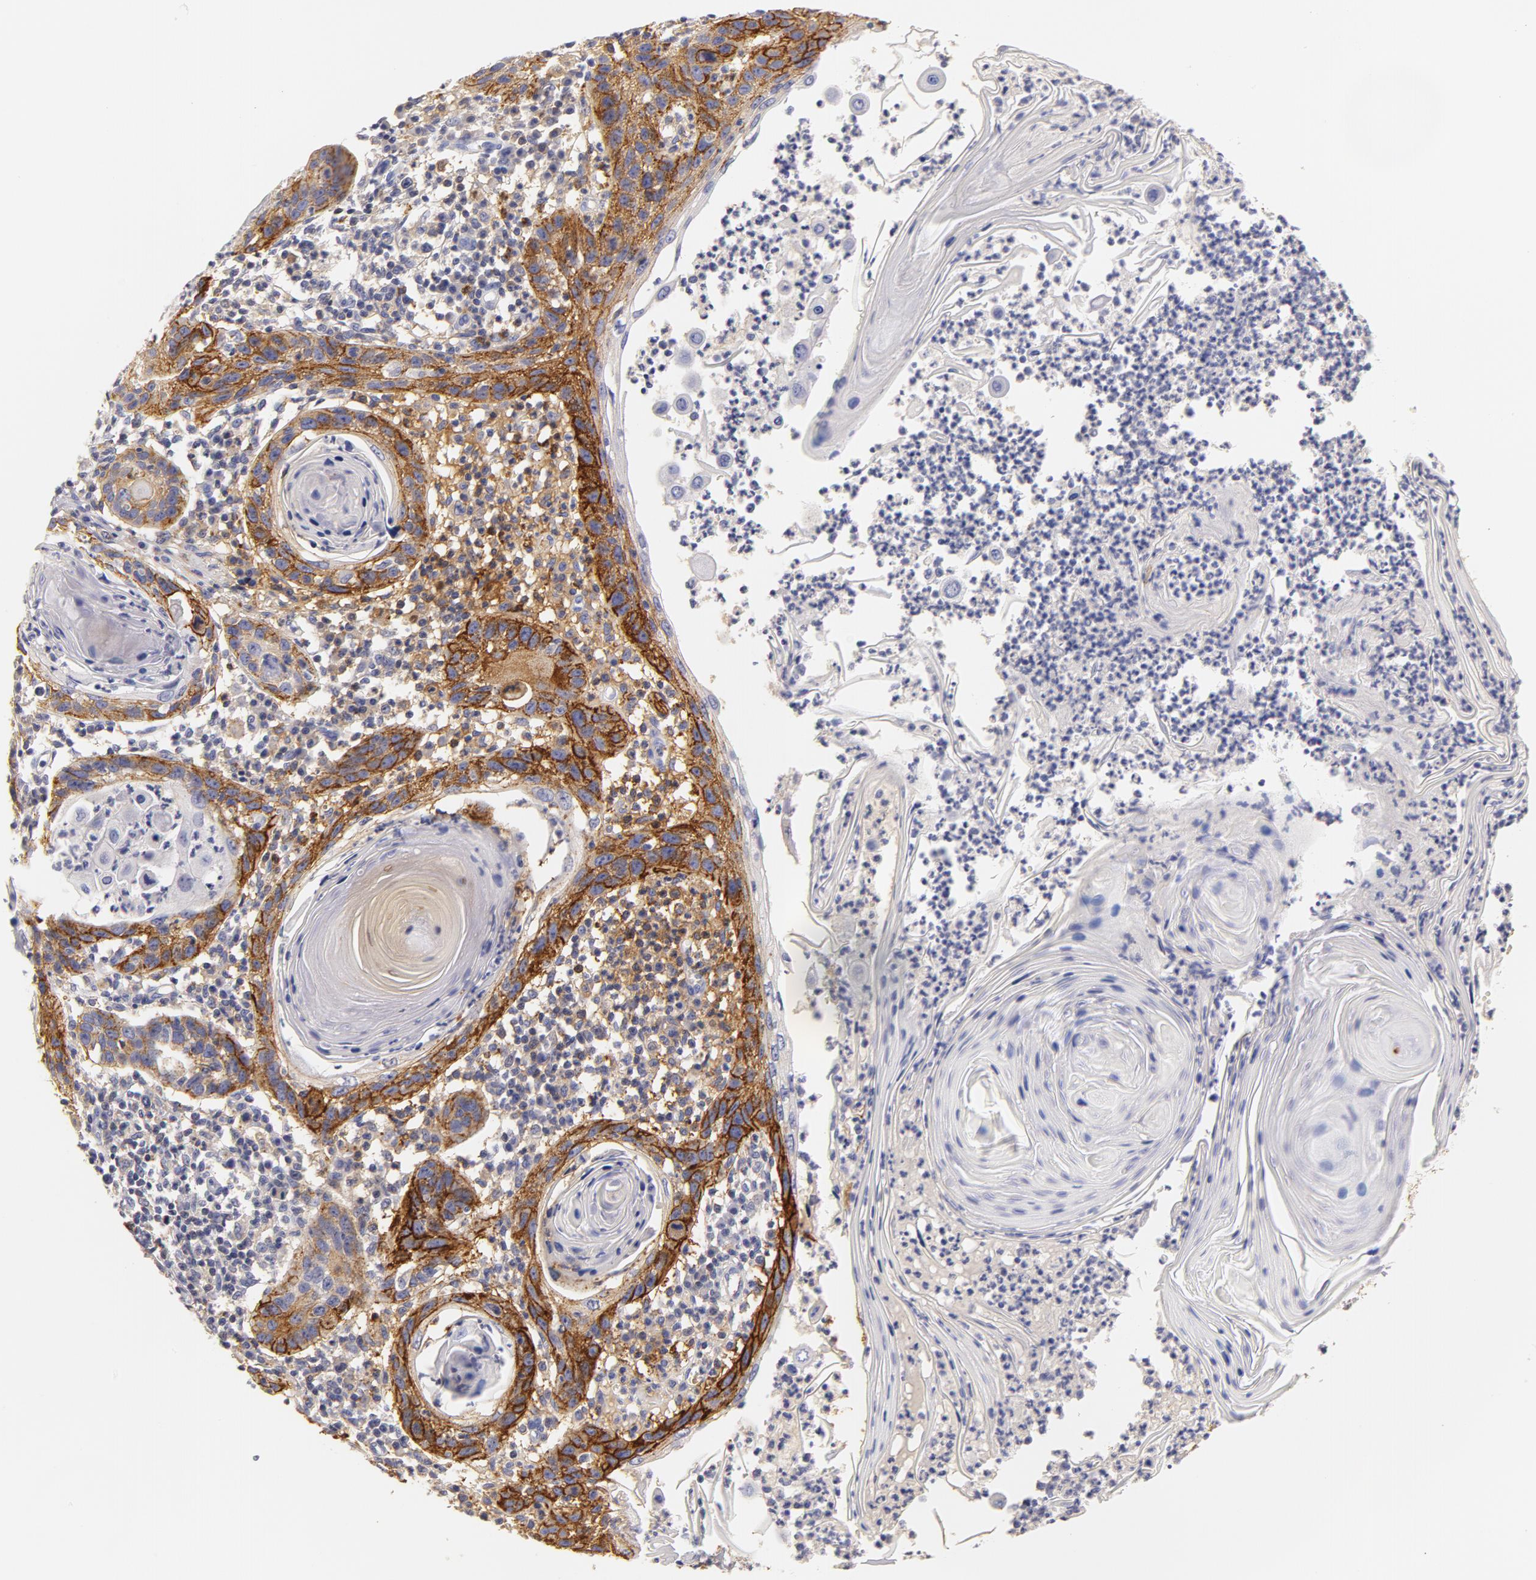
{"staining": {"intensity": "strong", "quantity": ">75%", "location": "cytoplasmic/membranous"}, "tissue": "skin cancer", "cell_type": "Tumor cells", "image_type": "cancer", "snomed": [{"axis": "morphology", "description": "Squamous cell carcinoma, NOS"}, {"axis": "topography", "description": "Skin"}], "caption": "Immunohistochemical staining of skin cancer demonstrates high levels of strong cytoplasmic/membranous protein staining in about >75% of tumor cells. (IHC, brightfield microscopy, high magnification).", "gene": "CD44", "patient": {"sex": "female", "age": 74}}